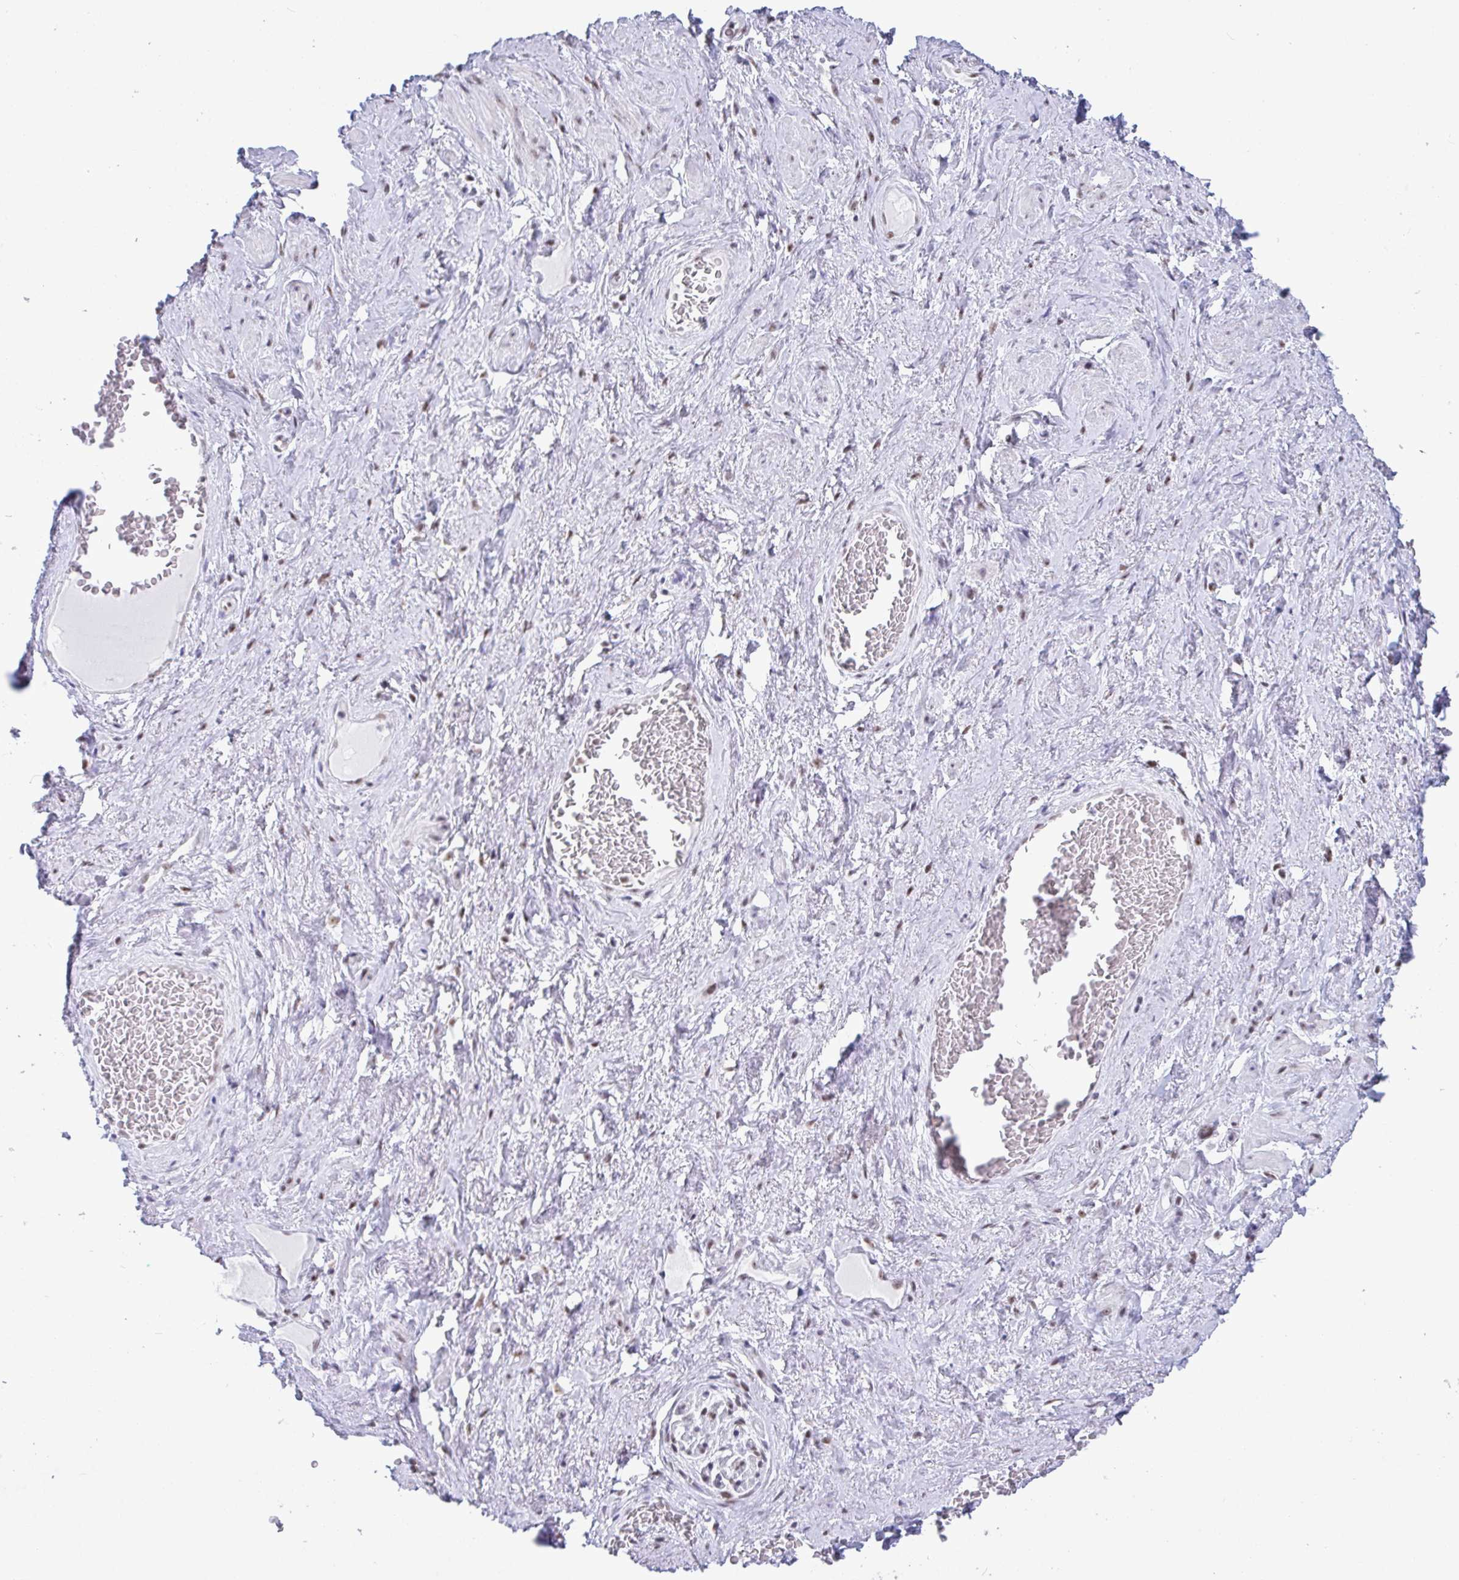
{"staining": {"intensity": "weak", "quantity": "25%-75%", "location": "nuclear"}, "tissue": "soft tissue", "cell_type": "Fibroblasts", "image_type": "normal", "snomed": [{"axis": "morphology", "description": "Normal tissue, NOS"}, {"axis": "topography", "description": "Vagina"}, {"axis": "topography", "description": "Peripheral nerve tissue"}], "caption": "Immunohistochemistry (IHC) (DAB (3,3'-diaminobenzidine)) staining of benign human soft tissue shows weak nuclear protein expression in about 25%-75% of fibroblasts.", "gene": "SUPT16H", "patient": {"sex": "female", "age": 71}}